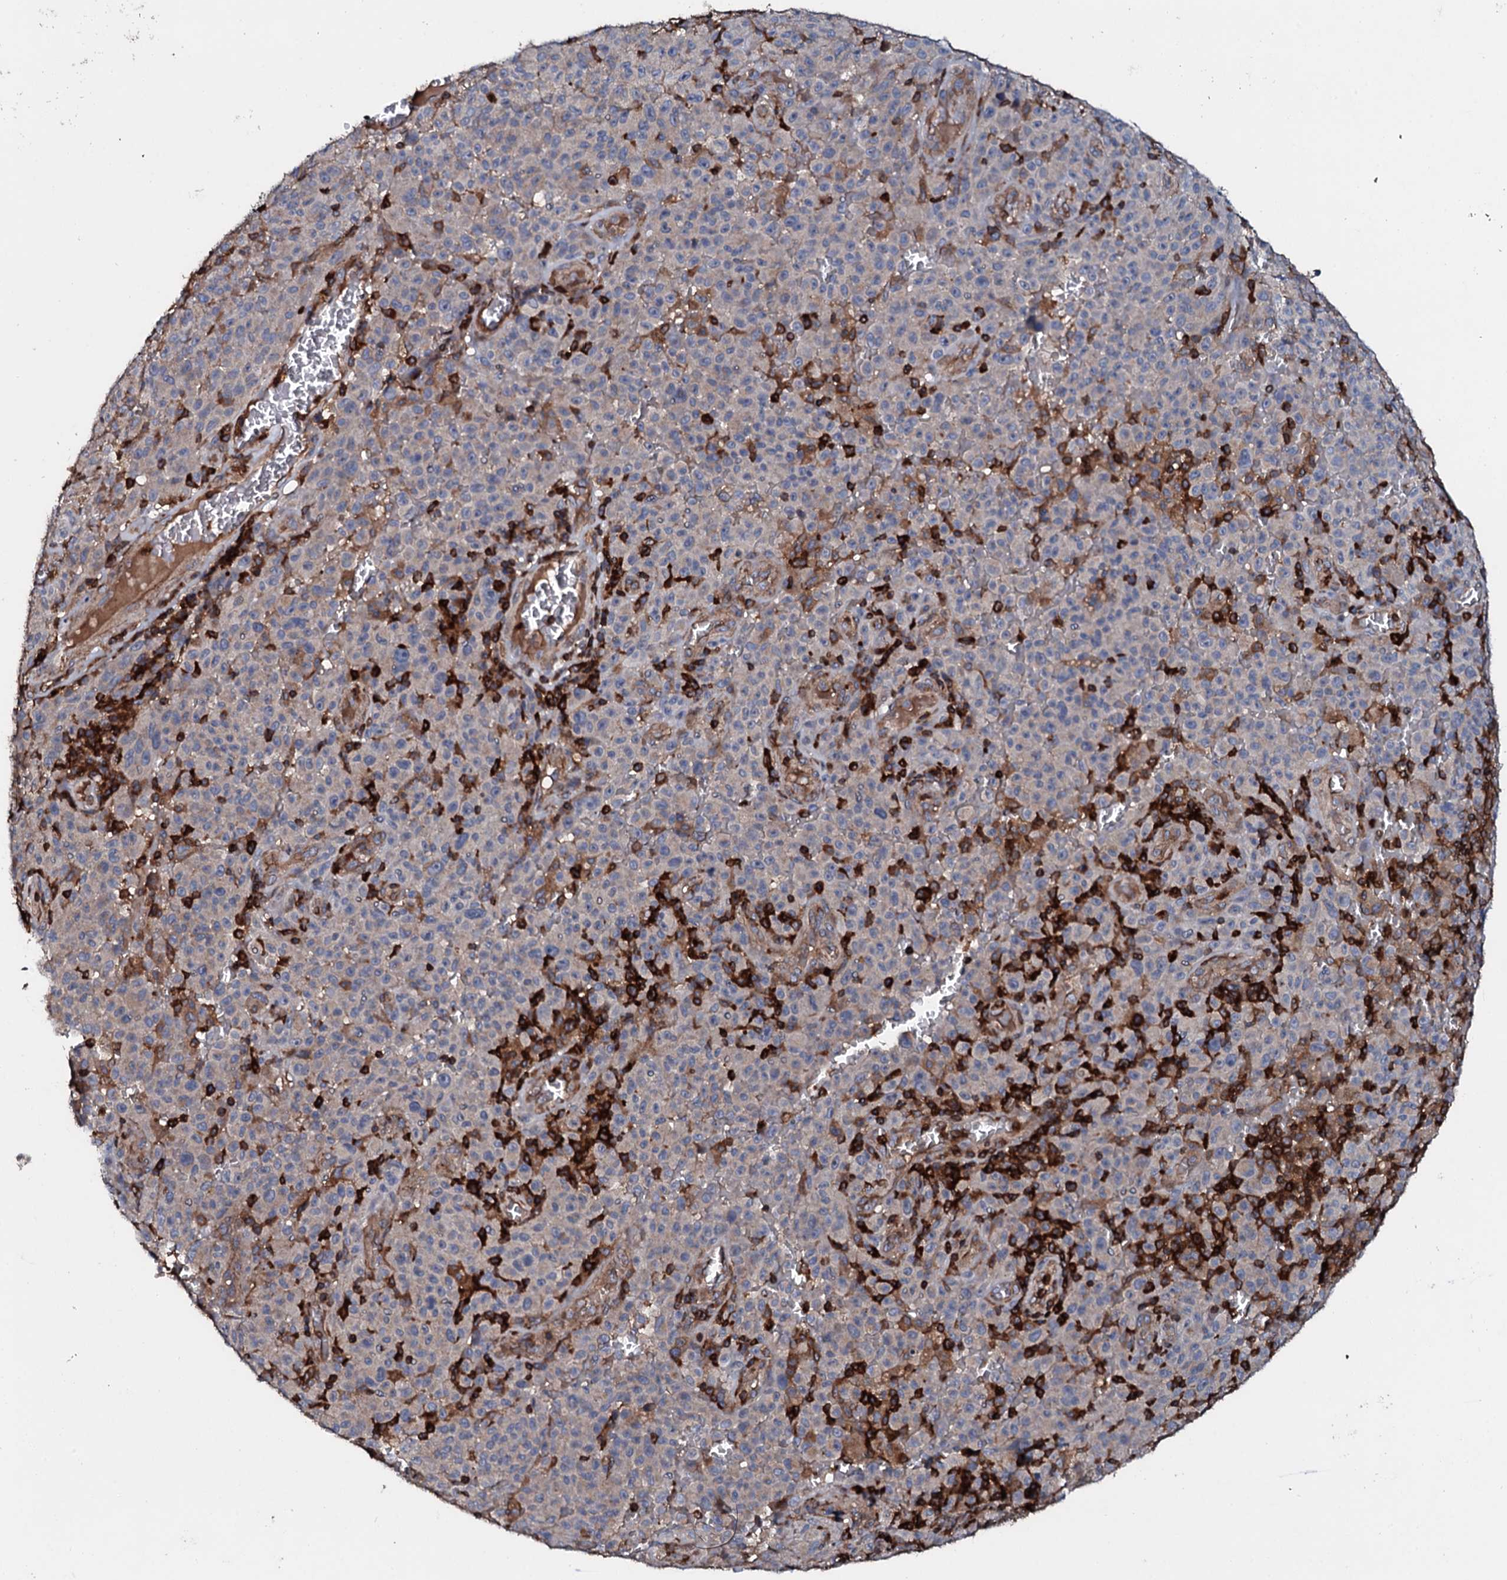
{"staining": {"intensity": "weak", "quantity": "<25%", "location": "cytoplasmic/membranous"}, "tissue": "melanoma", "cell_type": "Tumor cells", "image_type": "cancer", "snomed": [{"axis": "morphology", "description": "Malignant melanoma, NOS"}, {"axis": "topography", "description": "Skin"}], "caption": "This is an immunohistochemistry image of human malignant melanoma. There is no positivity in tumor cells.", "gene": "GRK2", "patient": {"sex": "female", "age": 82}}